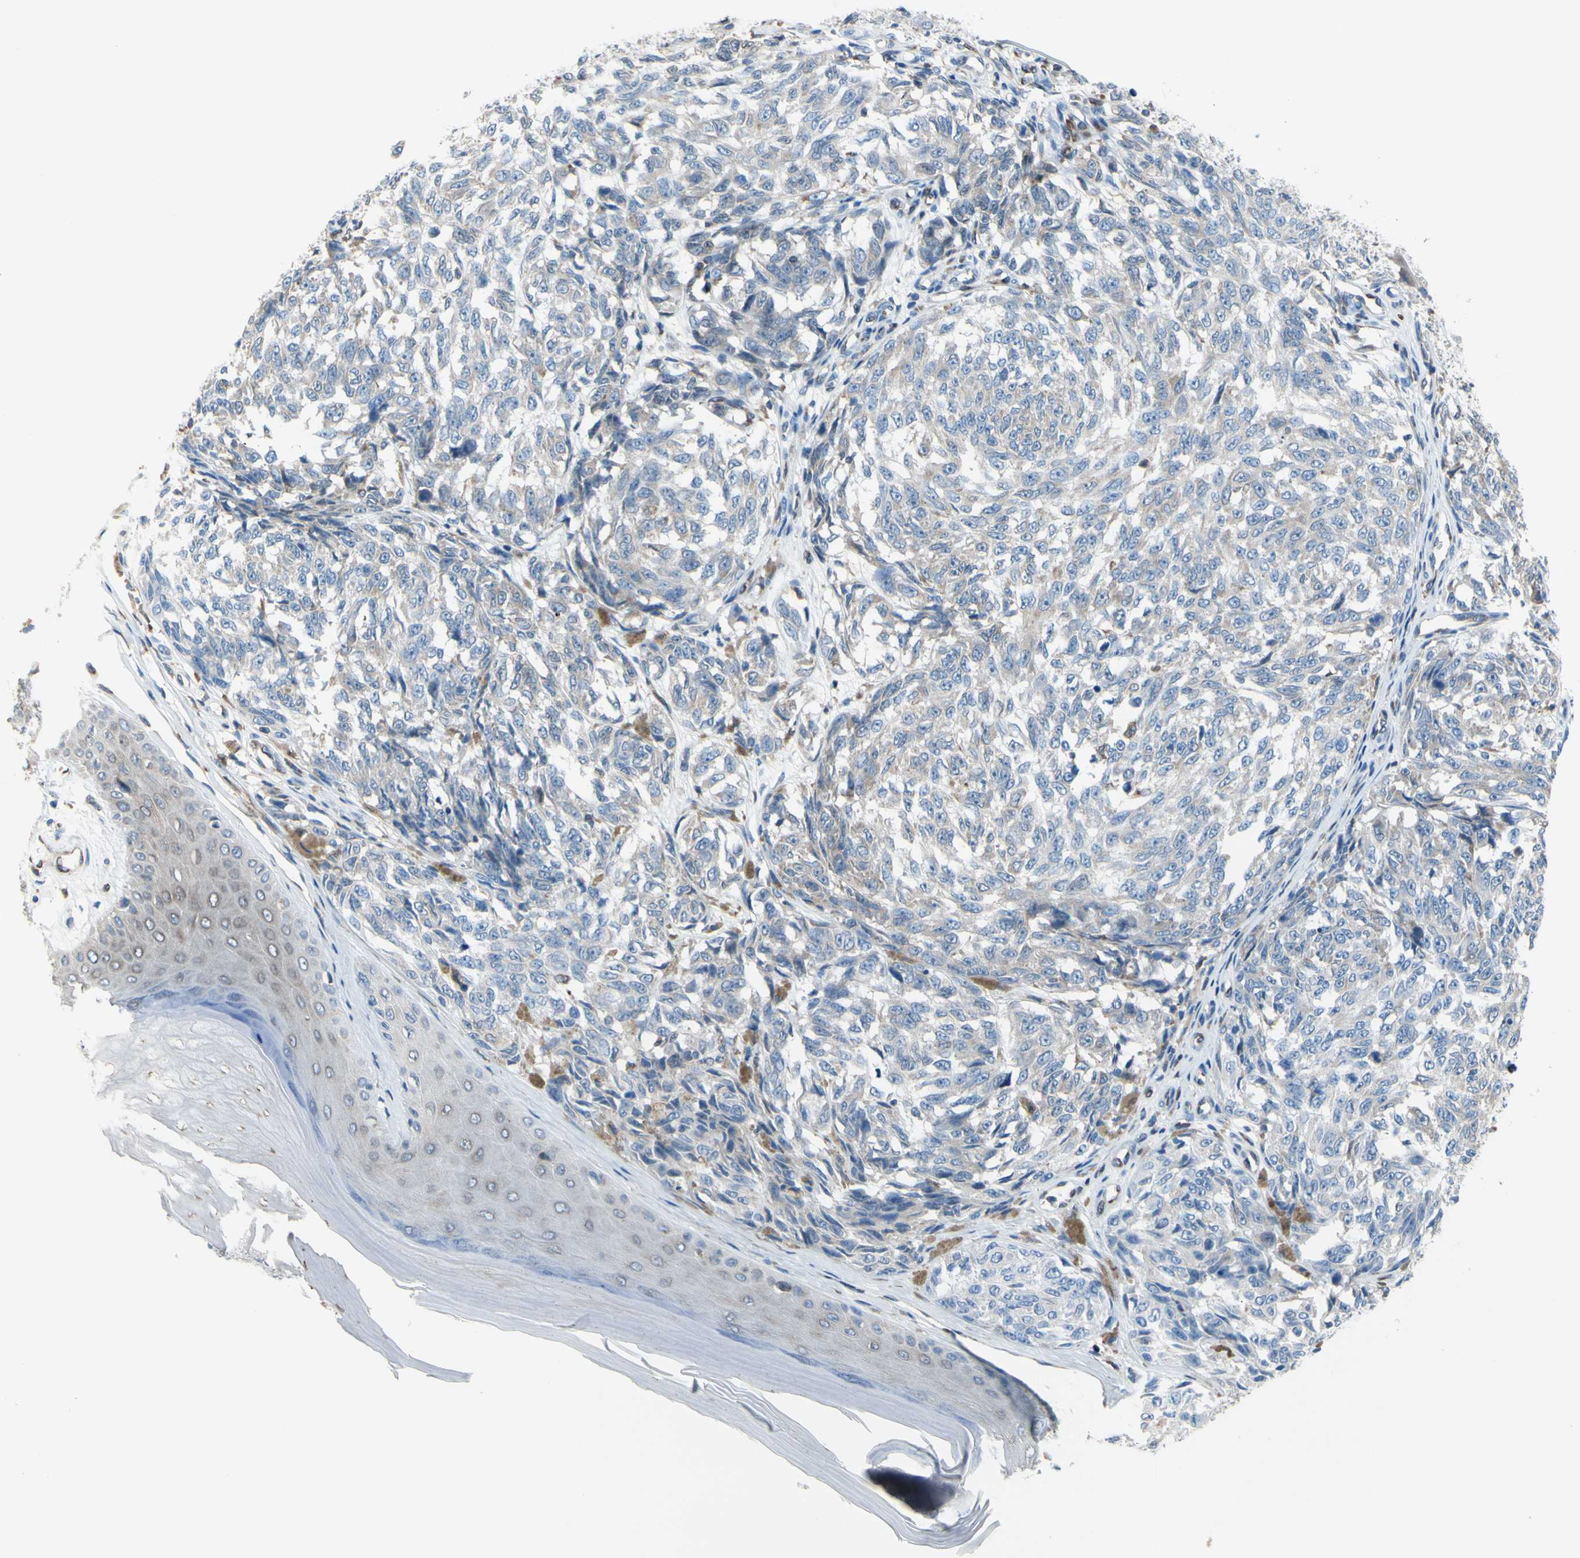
{"staining": {"intensity": "negative", "quantity": "none", "location": "none"}, "tissue": "melanoma", "cell_type": "Tumor cells", "image_type": "cancer", "snomed": [{"axis": "morphology", "description": "Malignant melanoma, NOS"}, {"axis": "topography", "description": "Skin"}], "caption": "This is an IHC histopathology image of melanoma. There is no staining in tumor cells.", "gene": "MGST2", "patient": {"sex": "female", "age": 64}}